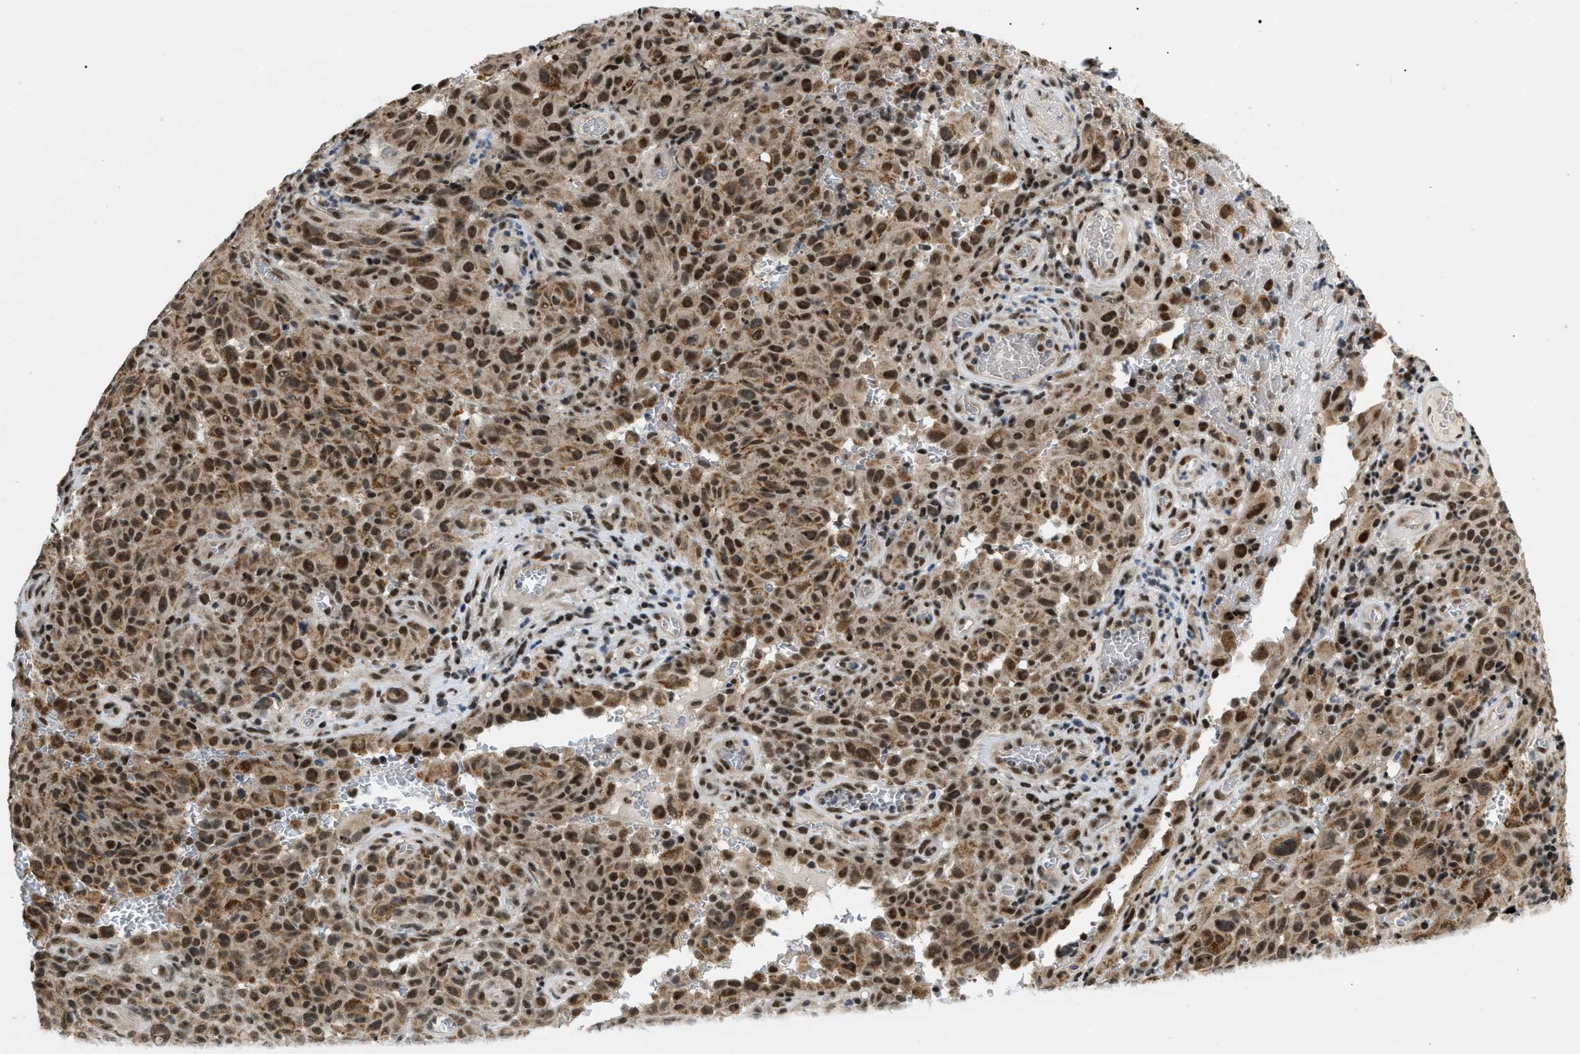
{"staining": {"intensity": "moderate", "quantity": ">75%", "location": "cytoplasmic/membranous,nuclear"}, "tissue": "melanoma", "cell_type": "Tumor cells", "image_type": "cancer", "snomed": [{"axis": "morphology", "description": "Malignant melanoma, NOS"}, {"axis": "topography", "description": "Skin"}], "caption": "Protein staining reveals moderate cytoplasmic/membranous and nuclear staining in about >75% of tumor cells in malignant melanoma.", "gene": "ZBTB11", "patient": {"sex": "female", "age": 82}}